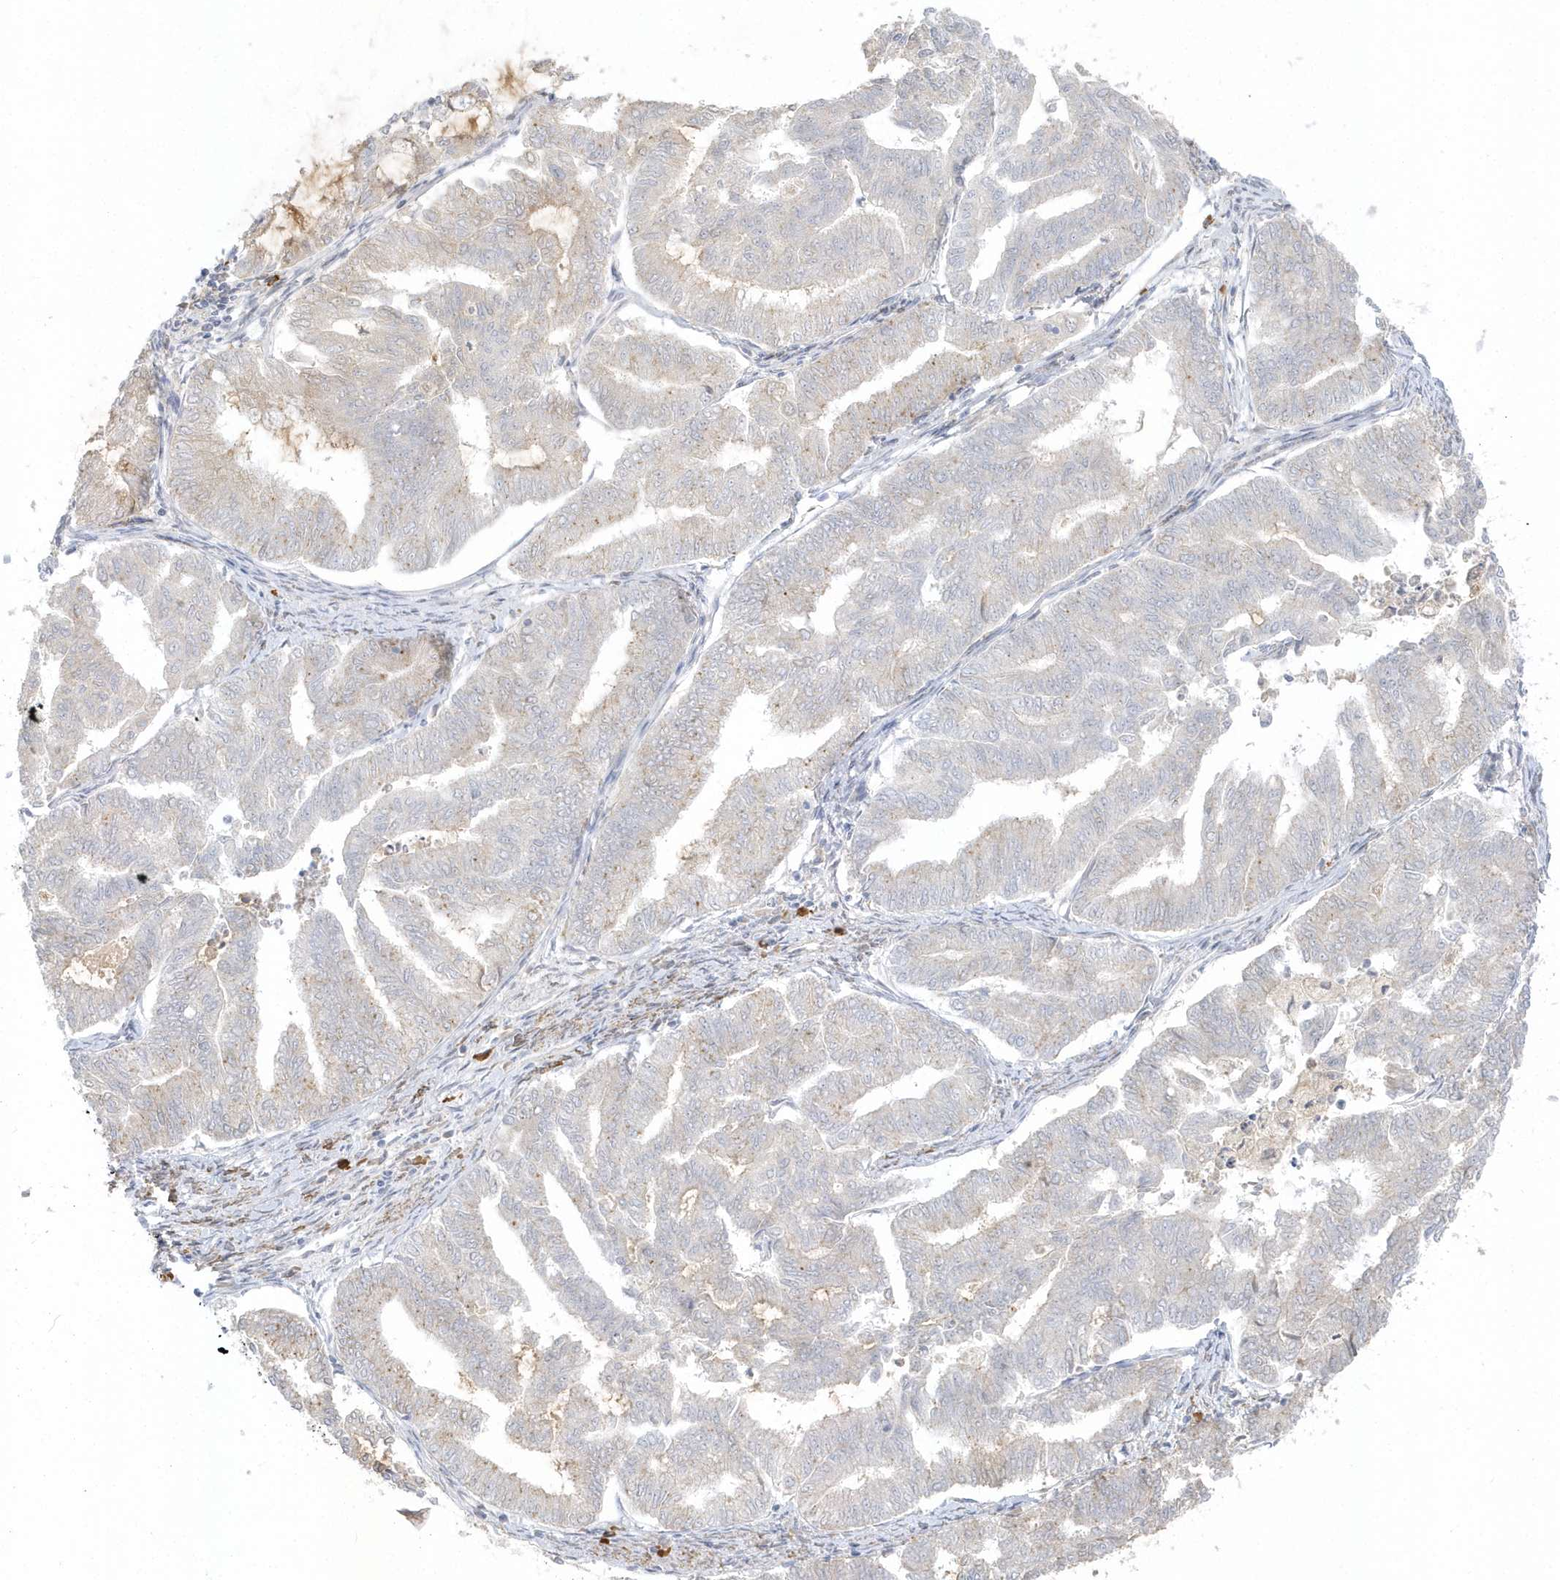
{"staining": {"intensity": "weak", "quantity": "<25%", "location": "cytoplasmic/membranous"}, "tissue": "endometrial cancer", "cell_type": "Tumor cells", "image_type": "cancer", "snomed": [{"axis": "morphology", "description": "Adenocarcinoma, NOS"}, {"axis": "topography", "description": "Endometrium"}], "caption": "A micrograph of human endometrial cancer is negative for staining in tumor cells. (Brightfield microscopy of DAB immunohistochemistry at high magnification).", "gene": "THADA", "patient": {"sex": "female", "age": 79}}